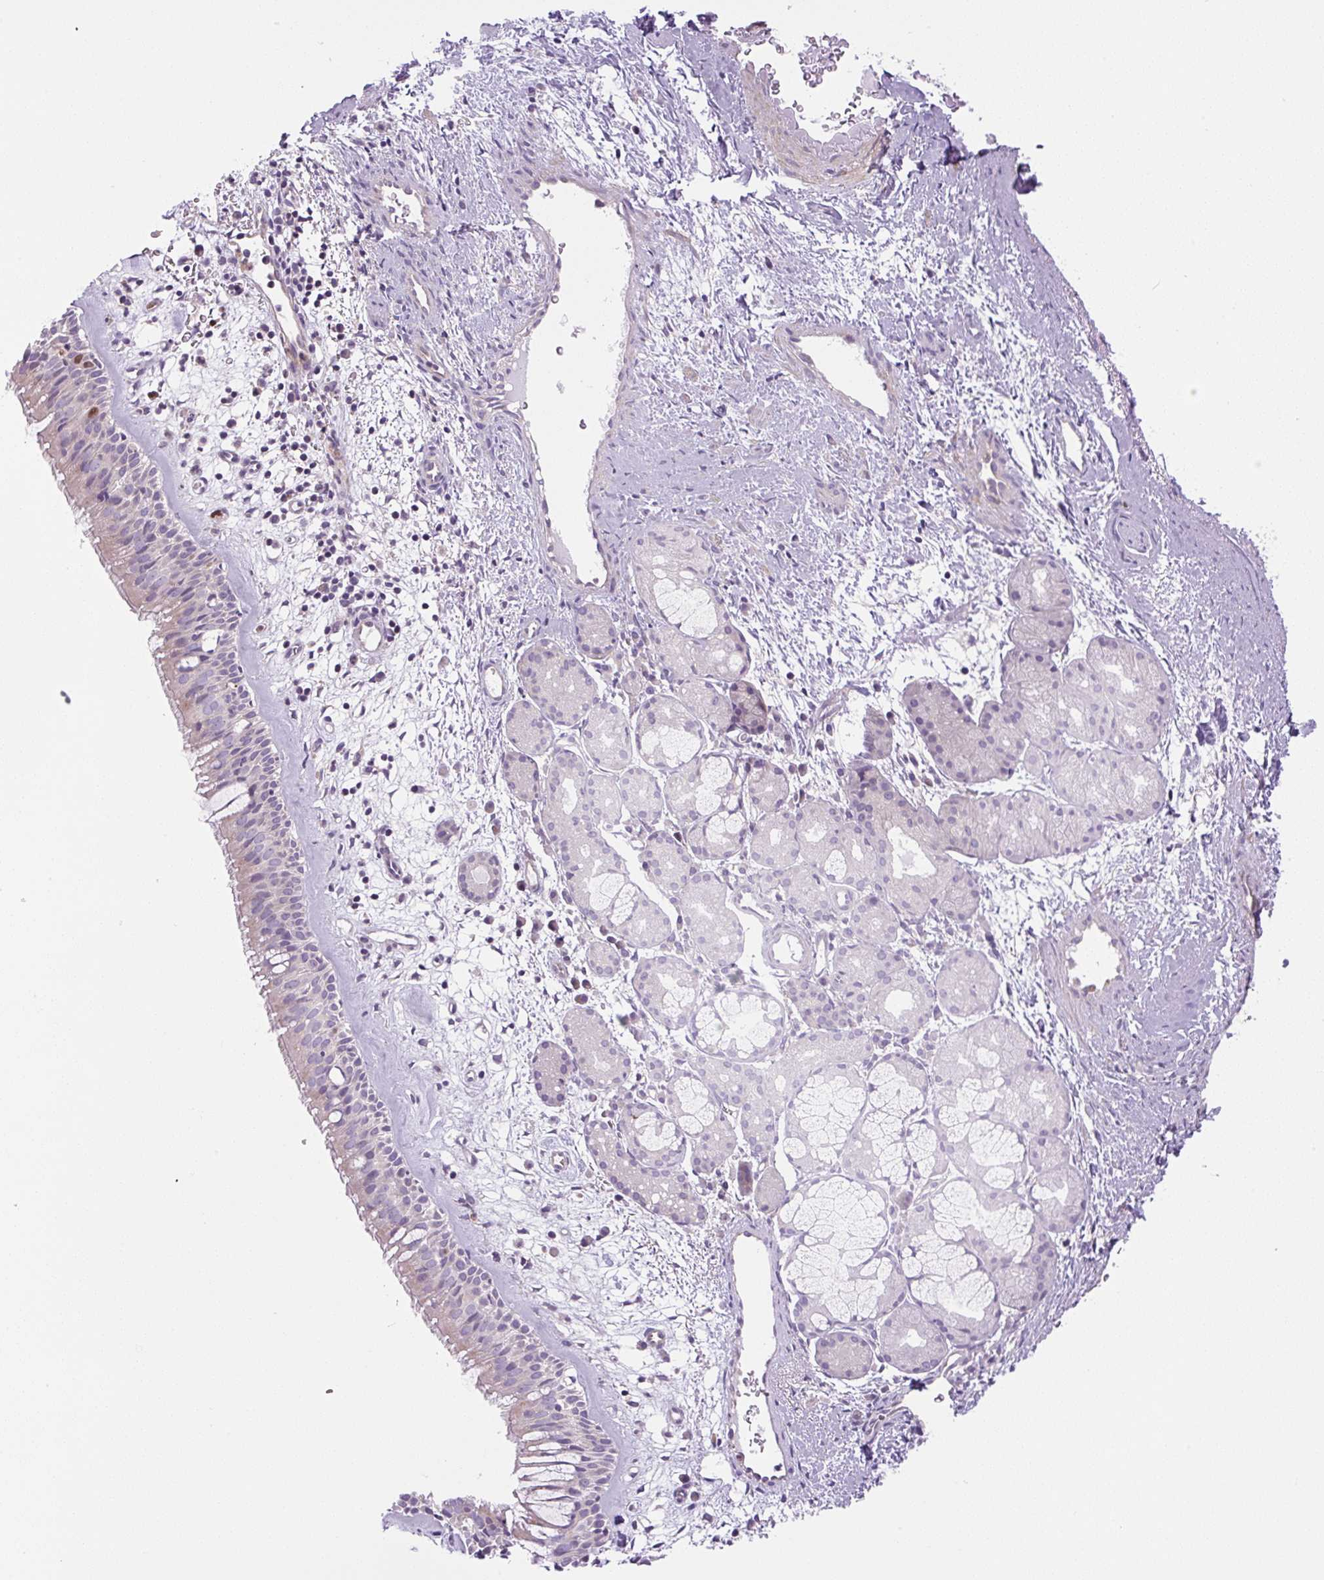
{"staining": {"intensity": "negative", "quantity": "none", "location": "none"}, "tissue": "nasopharynx", "cell_type": "Respiratory epithelial cells", "image_type": "normal", "snomed": [{"axis": "morphology", "description": "Normal tissue, NOS"}, {"axis": "topography", "description": "Nasopharynx"}], "caption": "Respiratory epithelial cells show no significant expression in benign nasopharynx. (DAB (3,3'-diaminobenzidine) immunohistochemistry (IHC) visualized using brightfield microscopy, high magnification).", "gene": "KIFC1", "patient": {"sex": "male", "age": 65}}